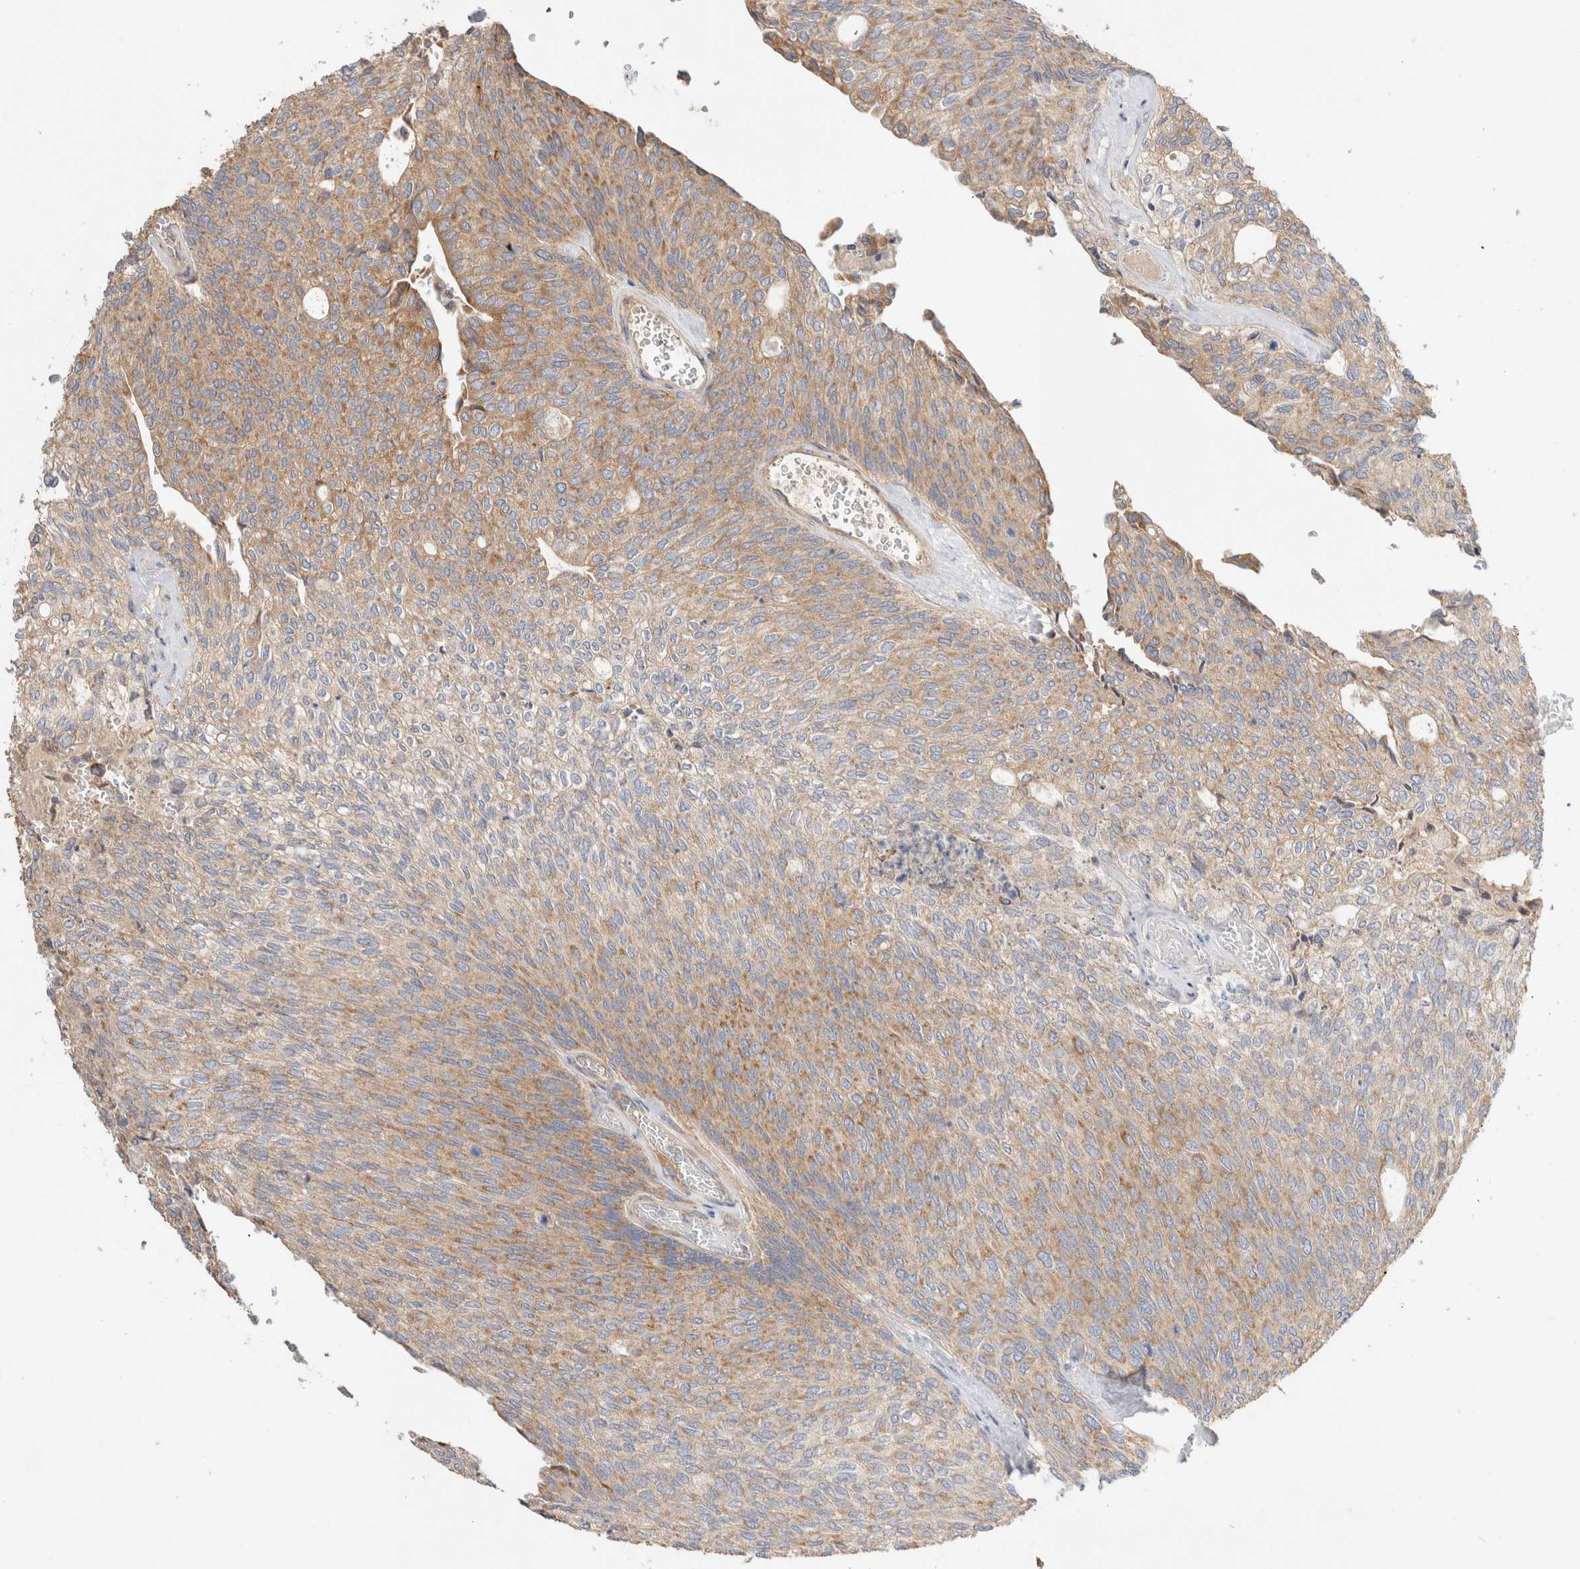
{"staining": {"intensity": "moderate", "quantity": ">75%", "location": "cytoplasmic/membranous"}, "tissue": "urothelial cancer", "cell_type": "Tumor cells", "image_type": "cancer", "snomed": [{"axis": "morphology", "description": "Urothelial carcinoma, Low grade"}, {"axis": "topography", "description": "Urinary bladder"}], "caption": "Immunohistochemistry (IHC) of human low-grade urothelial carcinoma demonstrates medium levels of moderate cytoplasmic/membranous expression in about >75% of tumor cells.", "gene": "B3GNTL1", "patient": {"sex": "female", "age": 79}}